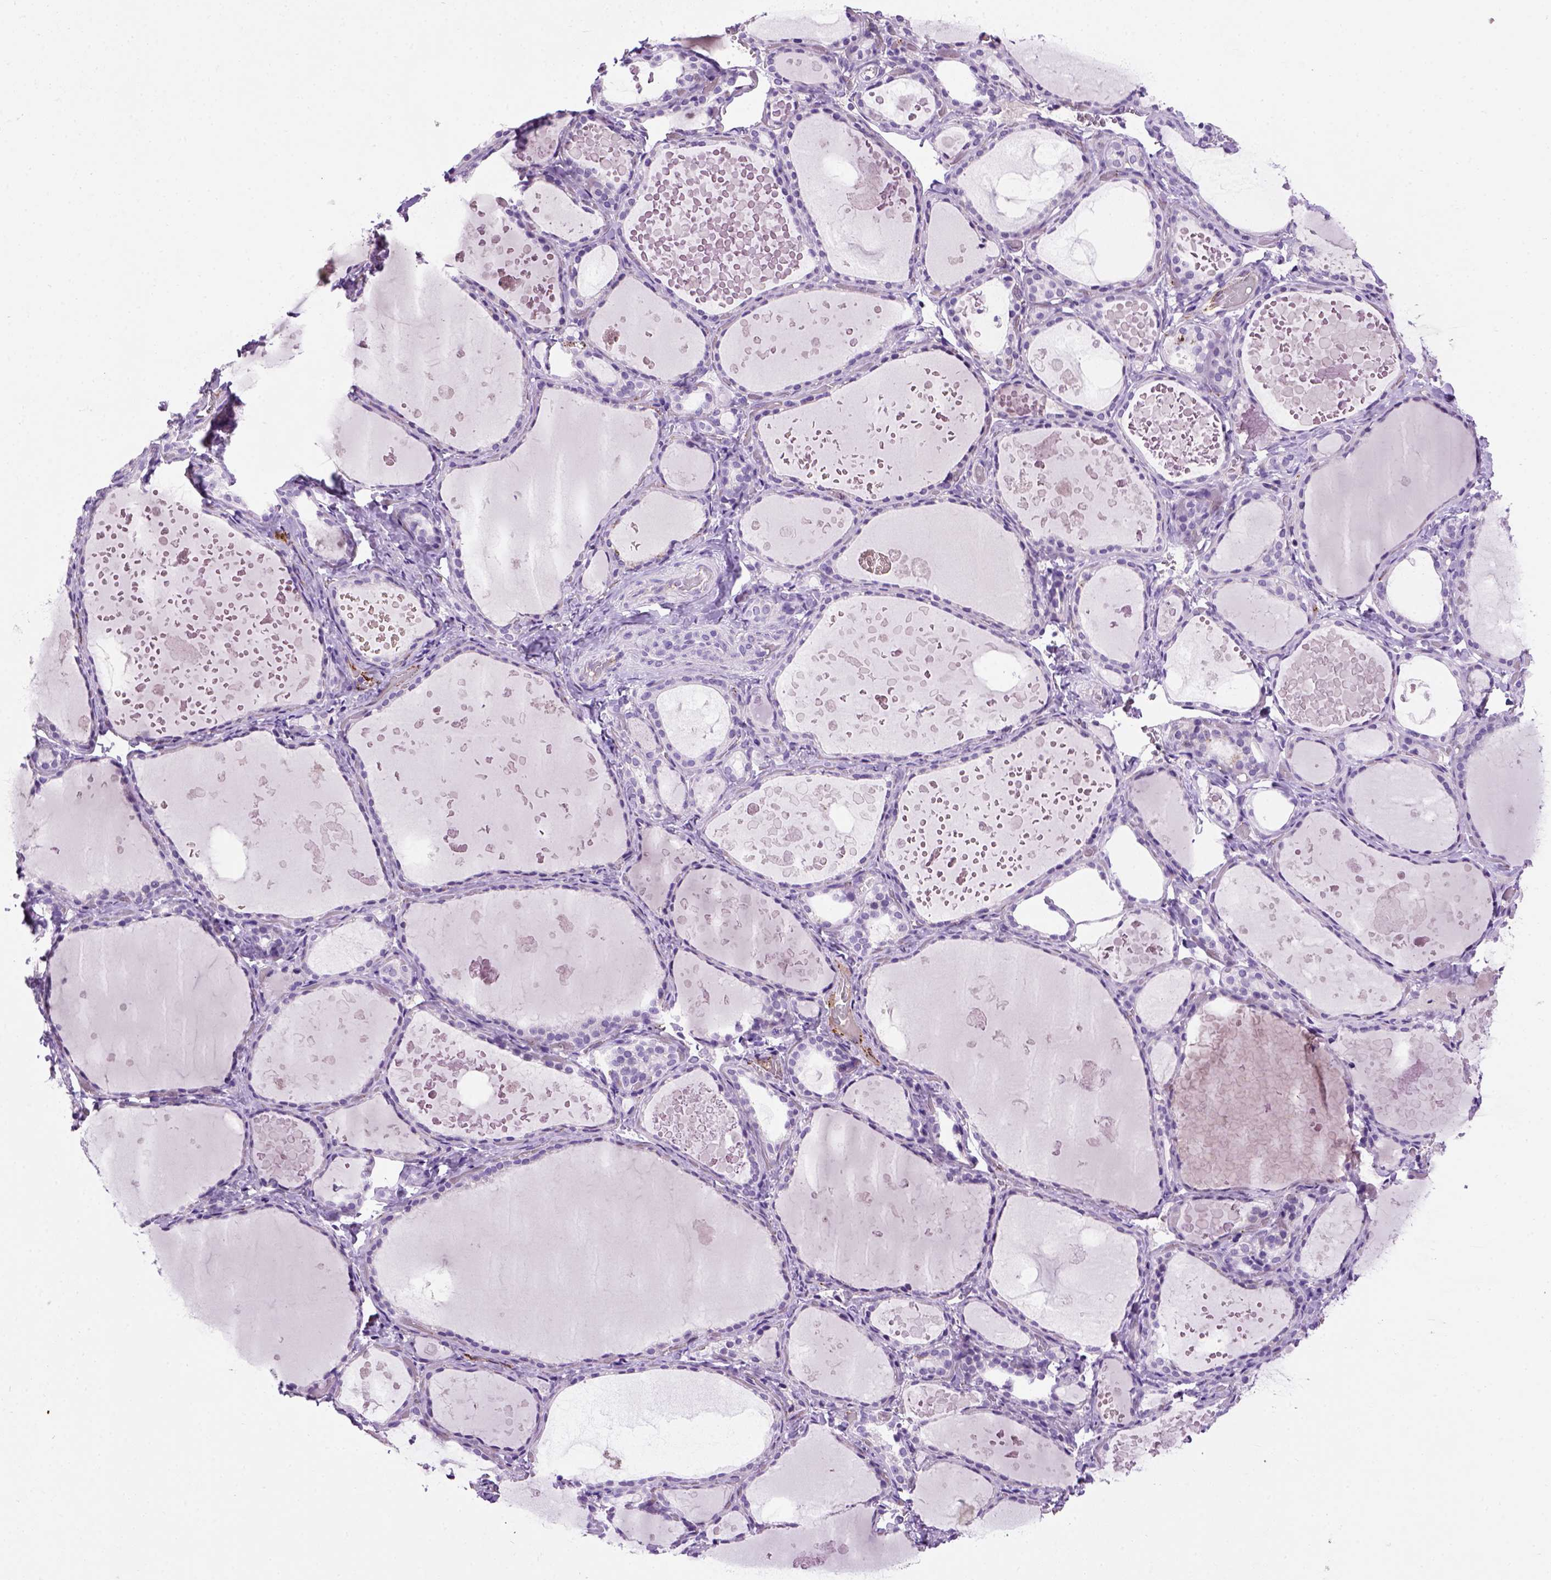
{"staining": {"intensity": "negative", "quantity": "none", "location": "none"}, "tissue": "thyroid gland", "cell_type": "Glandular cells", "image_type": "normal", "snomed": [{"axis": "morphology", "description": "Normal tissue, NOS"}, {"axis": "topography", "description": "Thyroid gland"}], "caption": "High power microscopy micrograph of an IHC histopathology image of unremarkable thyroid gland, revealing no significant staining in glandular cells.", "gene": "VWF", "patient": {"sex": "female", "age": 56}}